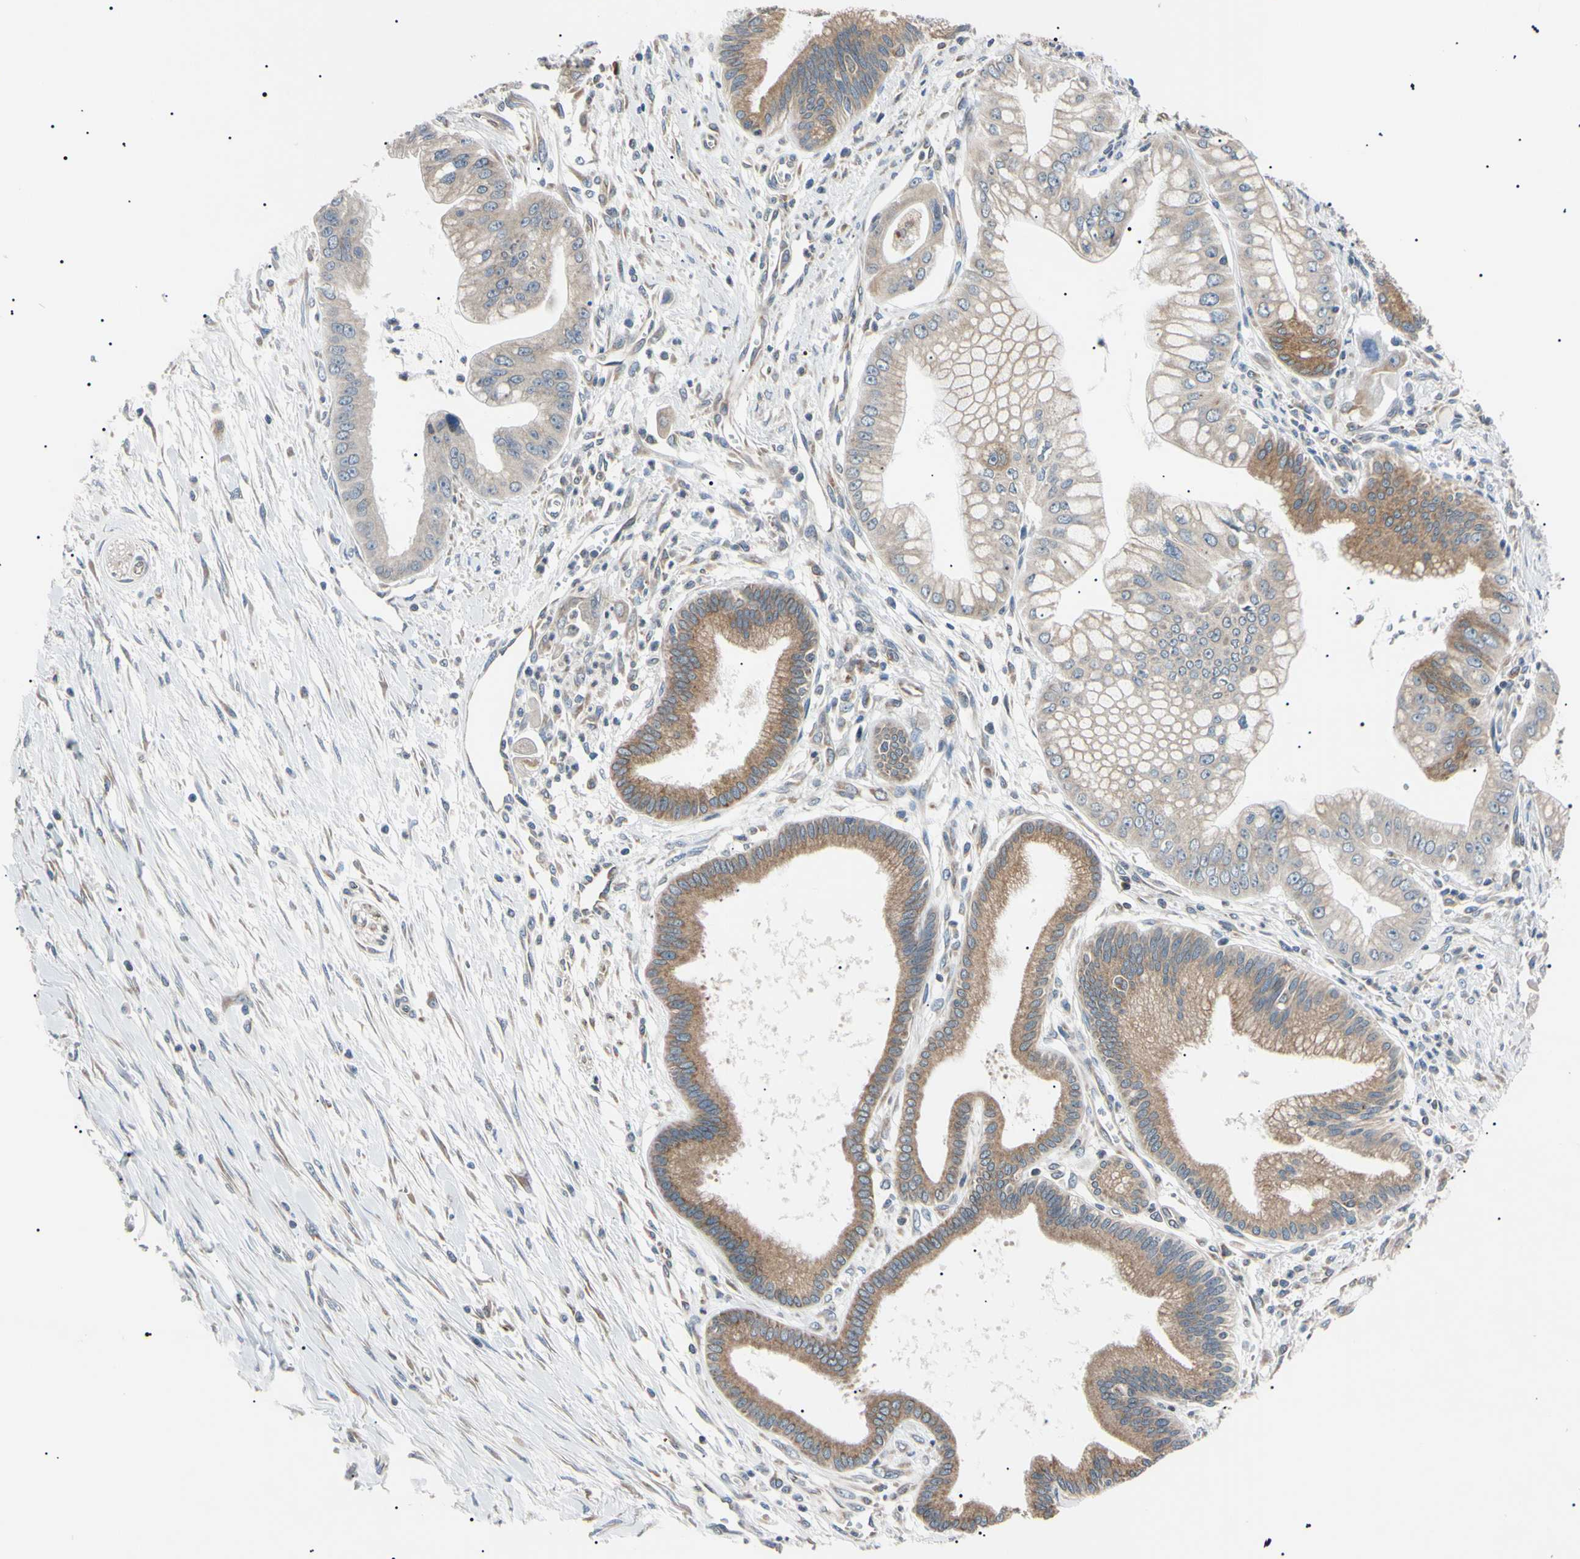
{"staining": {"intensity": "moderate", "quantity": ">75%", "location": "cytoplasmic/membranous"}, "tissue": "pancreatic cancer", "cell_type": "Tumor cells", "image_type": "cancer", "snomed": [{"axis": "morphology", "description": "Adenocarcinoma, NOS"}, {"axis": "topography", "description": "Pancreas"}], "caption": "Moderate cytoplasmic/membranous positivity for a protein is appreciated in about >75% of tumor cells of pancreatic cancer (adenocarcinoma) using IHC.", "gene": "VAPA", "patient": {"sex": "male", "age": 59}}